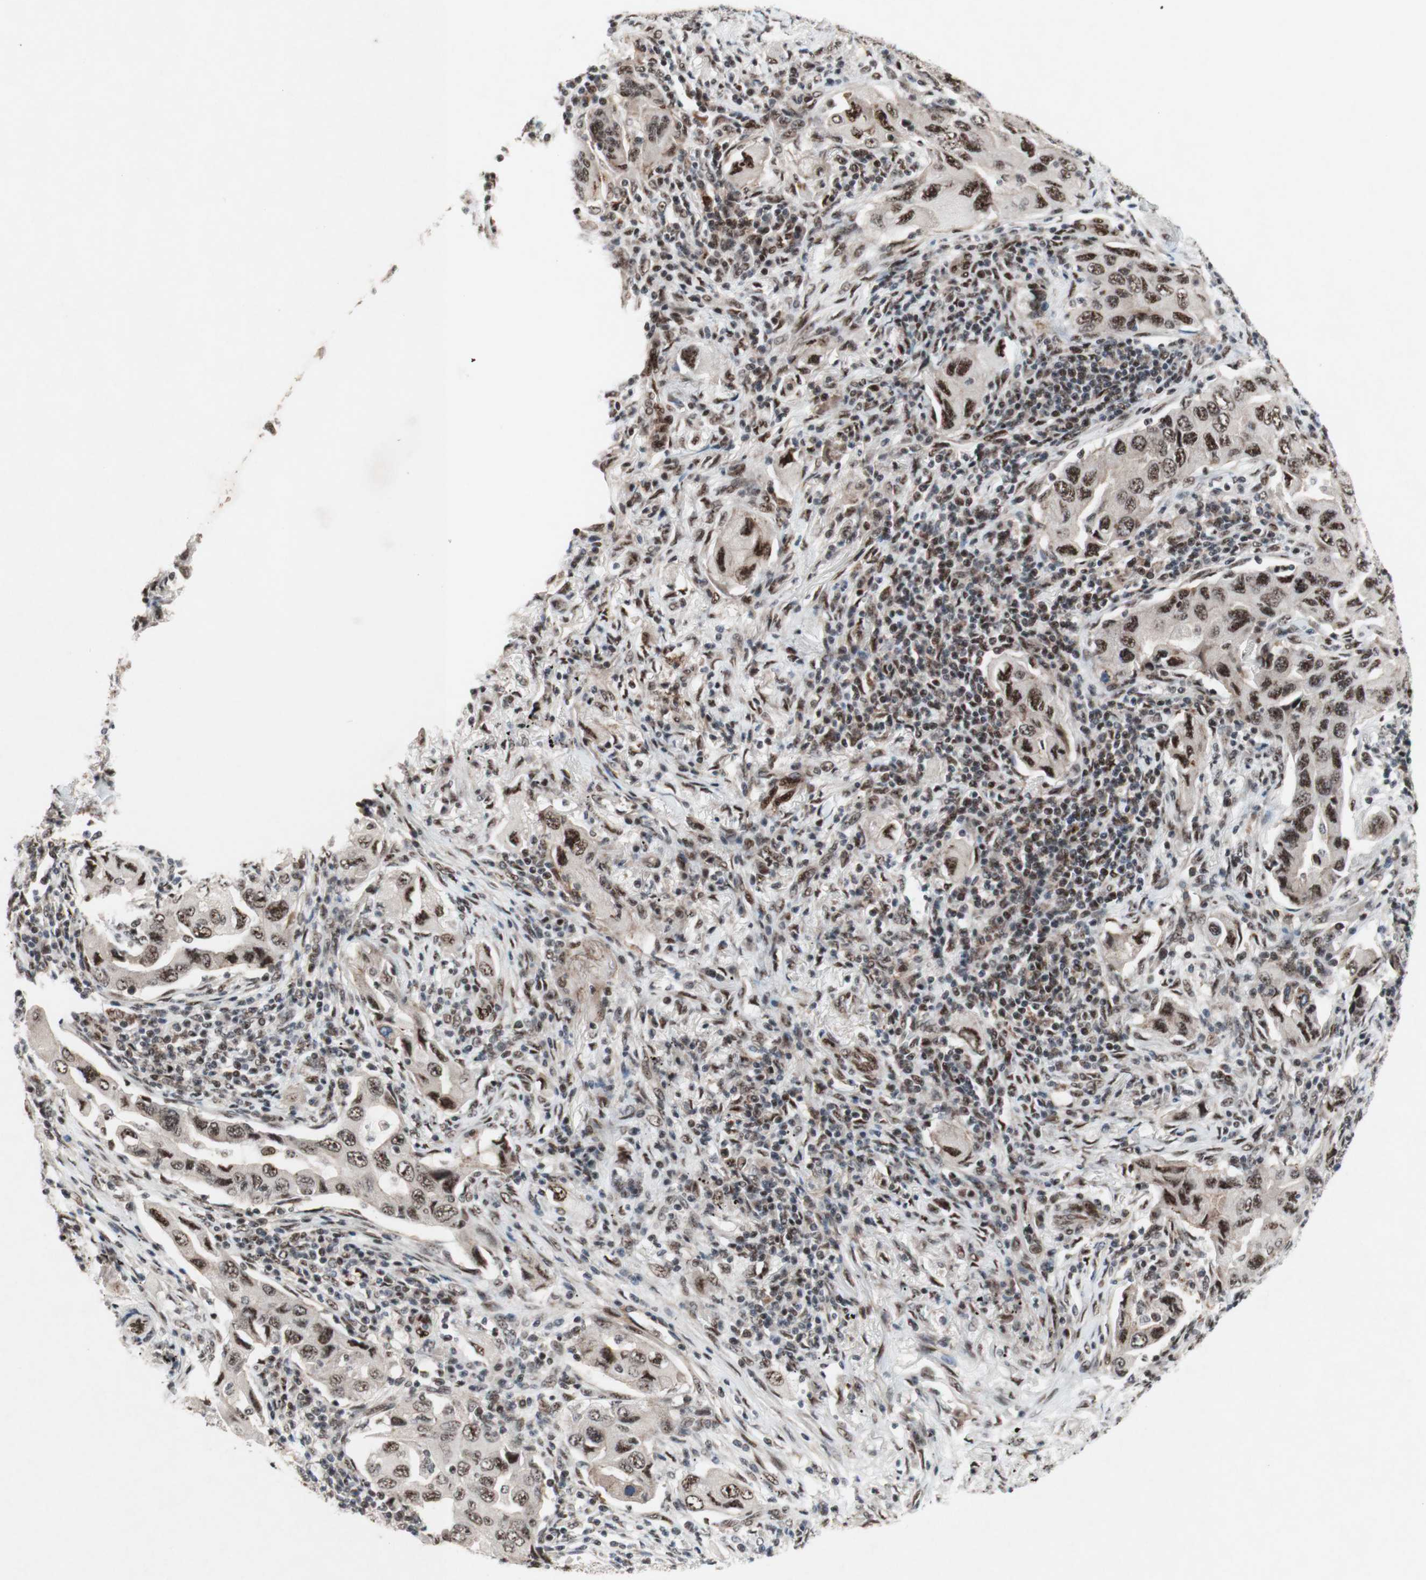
{"staining": {"intensity": "moderate", "quantity": ">75%", "location": "nuclear"}, "tissue": "lung cancer", "cell_type": "Tumor cells", "image_type": "cancer", "snomed": [{"axis": "morphology", "description": "Adenocarcinoma, NOS"}, {"axis": "topography", "description": "Lung"}], "caption": "Lung cancer stained with a brown dye exhibits moderate nuclear positive staining in about >75% of tumor cells.", "gene": "TLE1", "patient": {"sex": "female", "age": 65}}